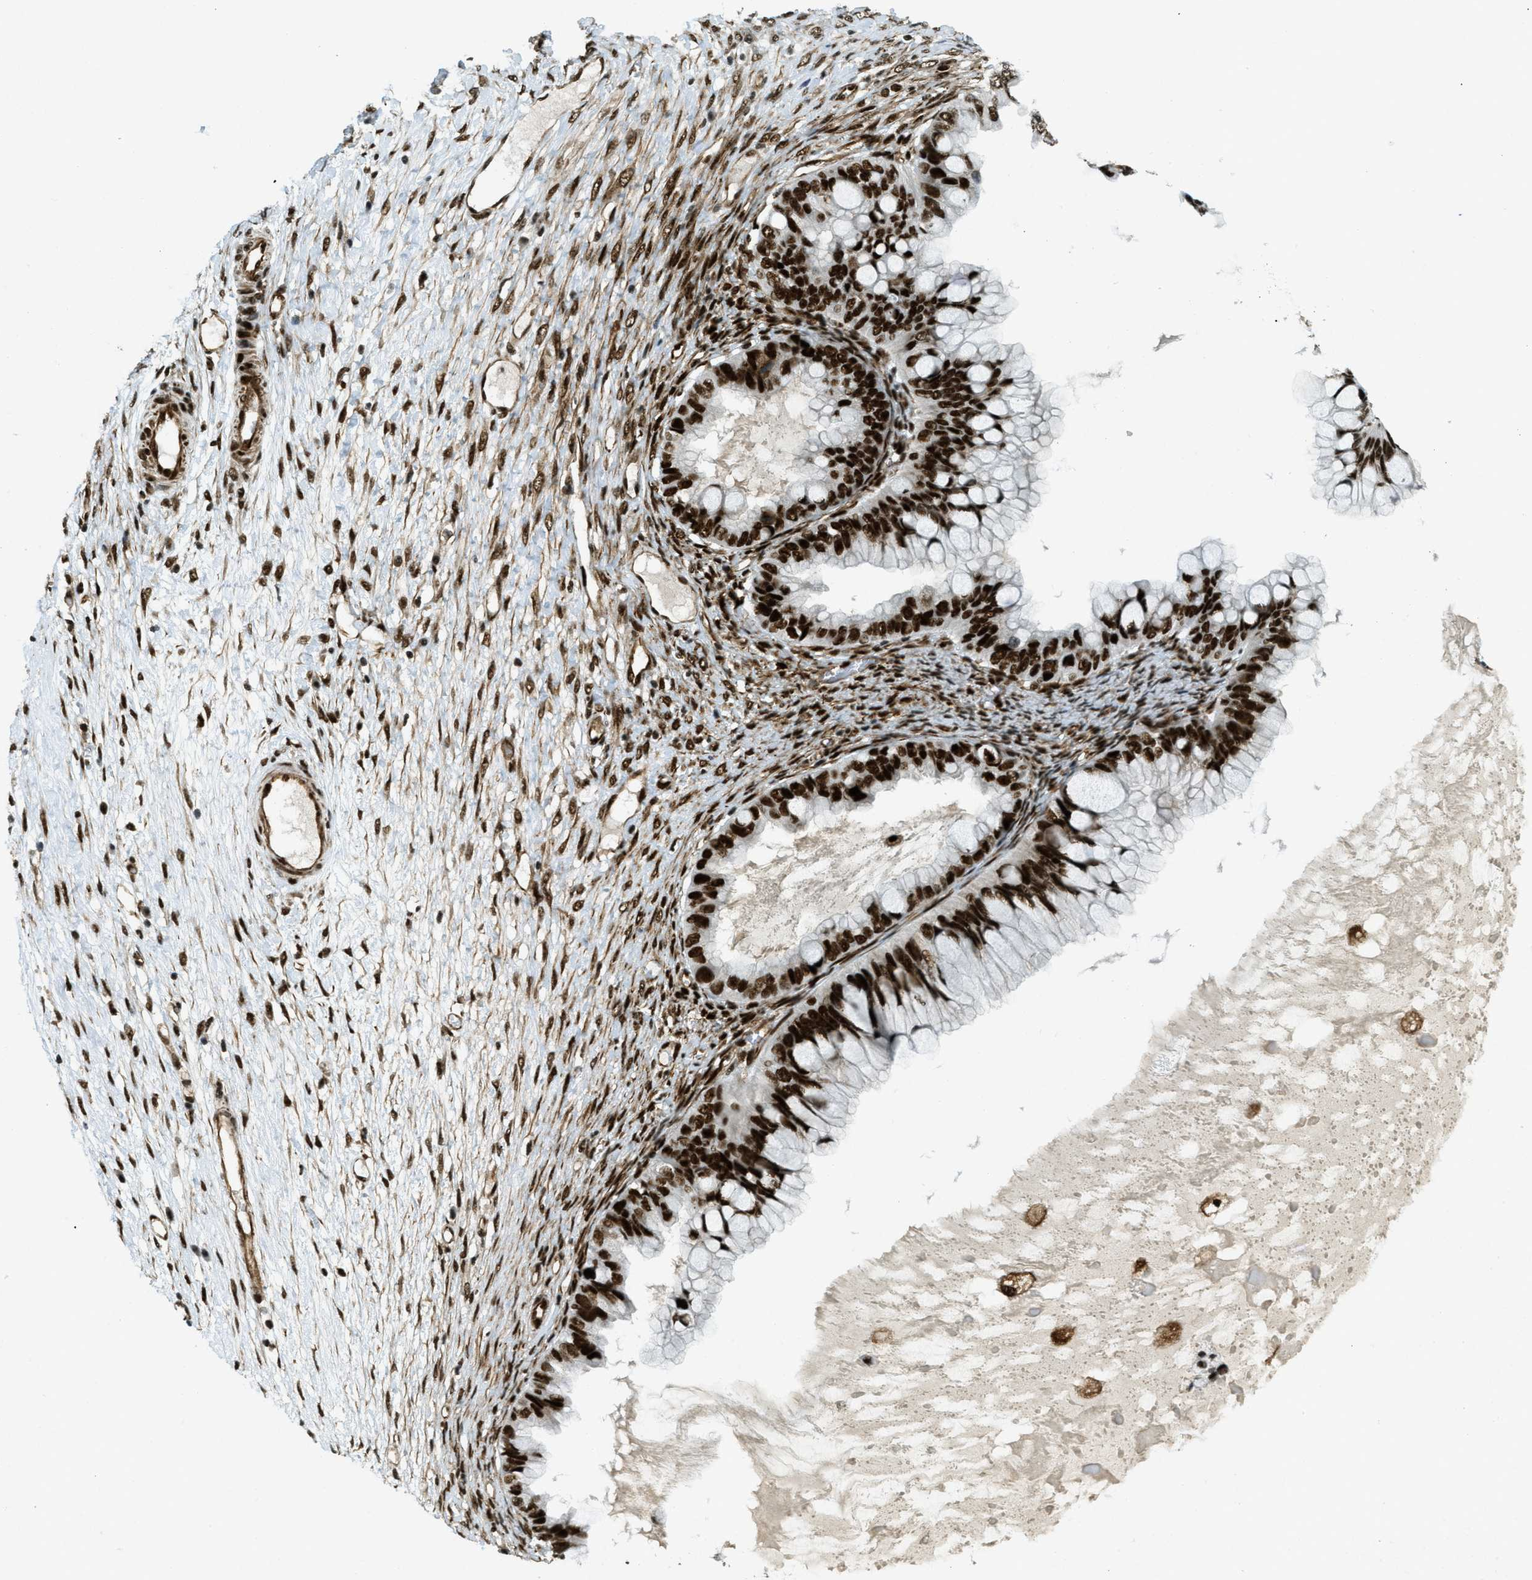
{"staining": {"intensity": "strong", "quantity": ">75%", "location": "nuclear"}, "tissue": "ovarian cancer", "cell_type": "Tumor cells", "image_type": "cancer", "snomed": [{"axis": "morphology", "description": "Cystadenocarcinoma, mucinous, NOS"}, {"axis": "topography", "description": "Ovary"}], "caption": "Ovarian cancer stained with IHC reveals strong nuclear positivity in approximately >75% of tumor cells.", "gene": "ZFR", "patient": {"sex": "female", "age": 80}}